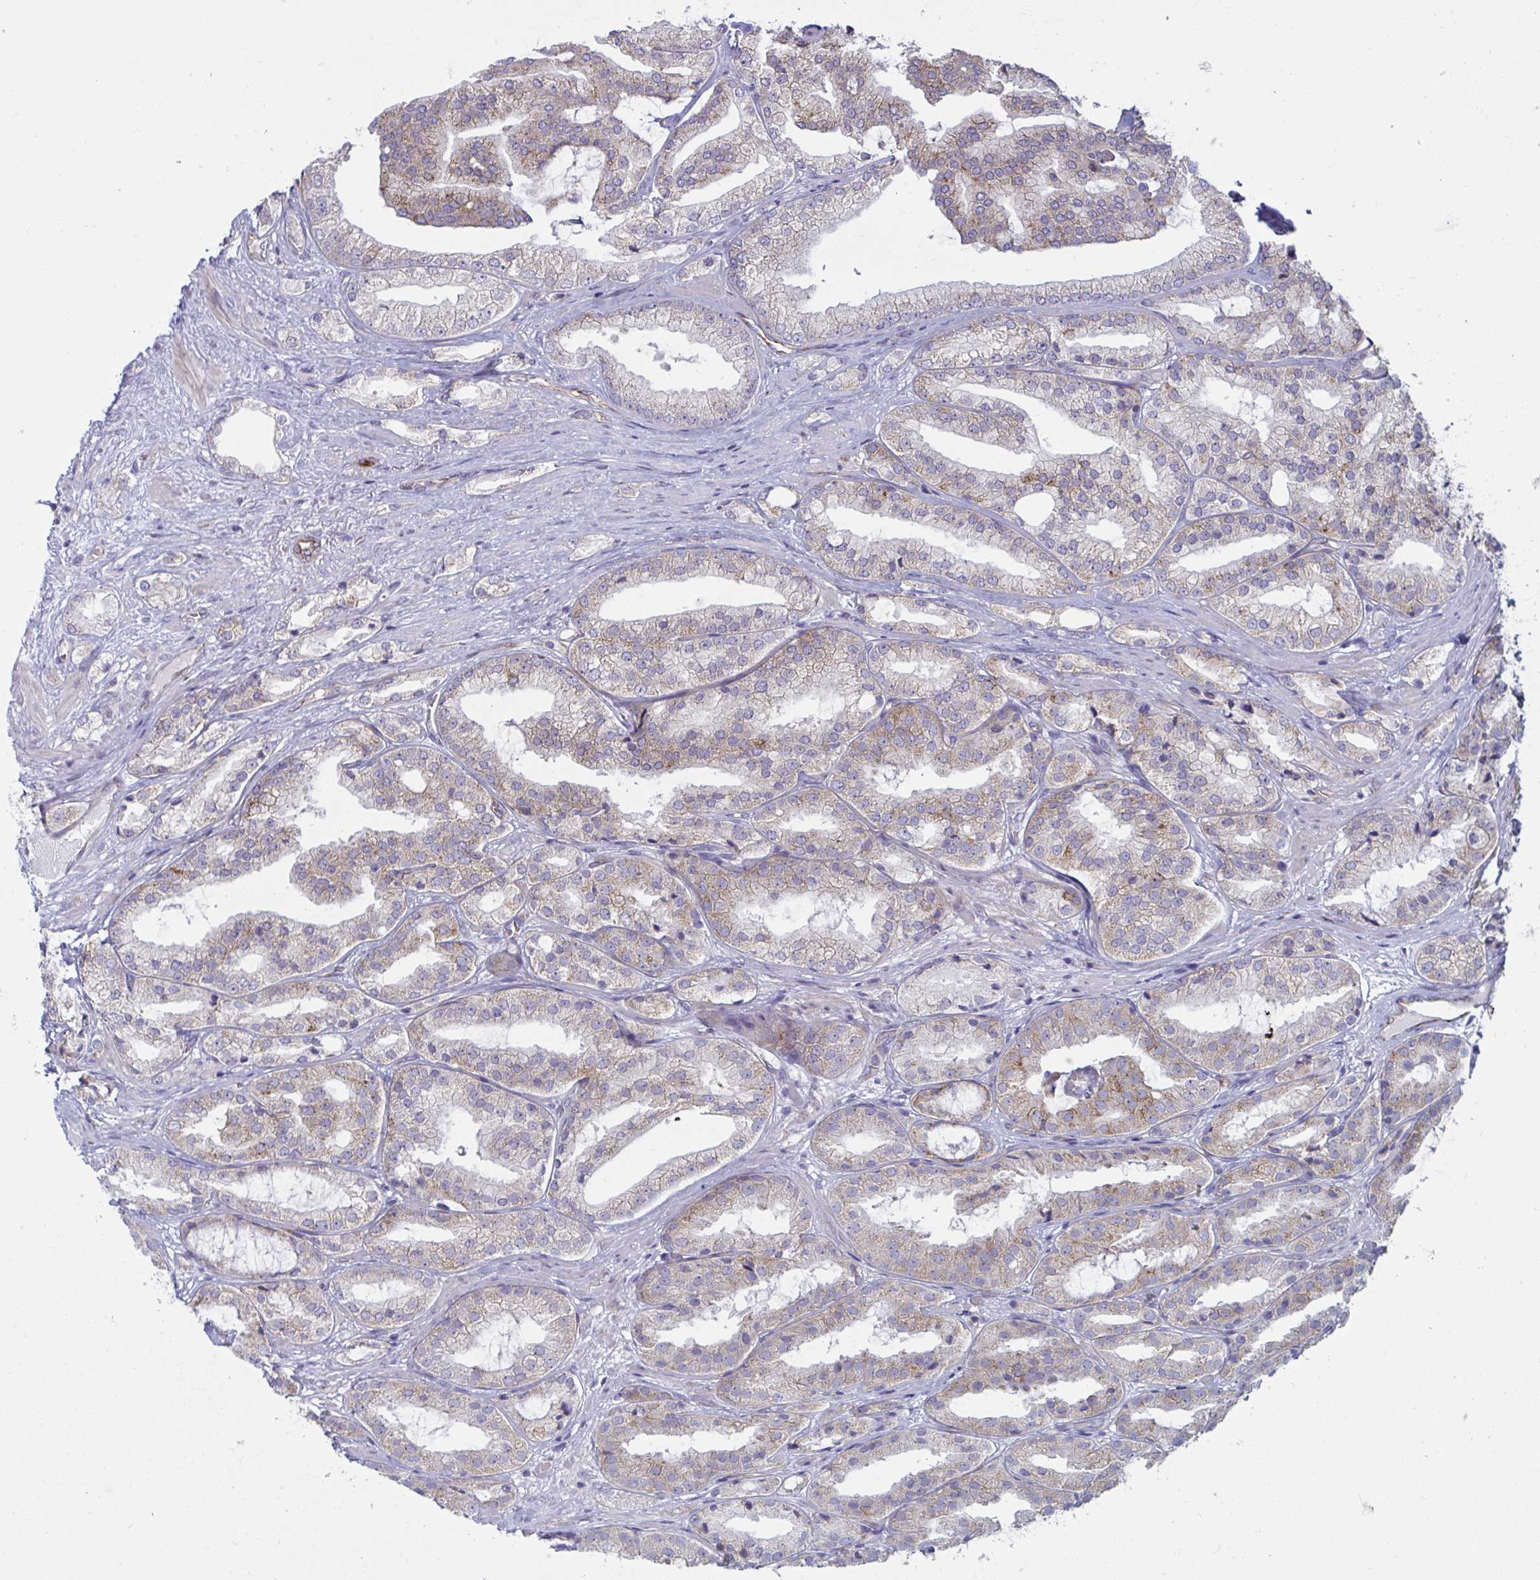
{"staining": {"intensity": "weak", "quantity": "25%-75%", "location": "cytoplasmic/membranous"}, "tissue": "prostate cancer", "cell_type": "Tumor cells", "image_type": "cancer", "snomed": [{"axis": "morphology", "description": "Adenocarcinoma, High grade"}, {"axis": "topography", "description": "Prostate"}], "caption": "Protein staining of prostate cancer tissue exhibits weak cytoplasmic/membranous staining in approximately 25%-75% of tumor cells.", "gene": "SLC9A6", "patient": {"sex": "male", "age": 68}}